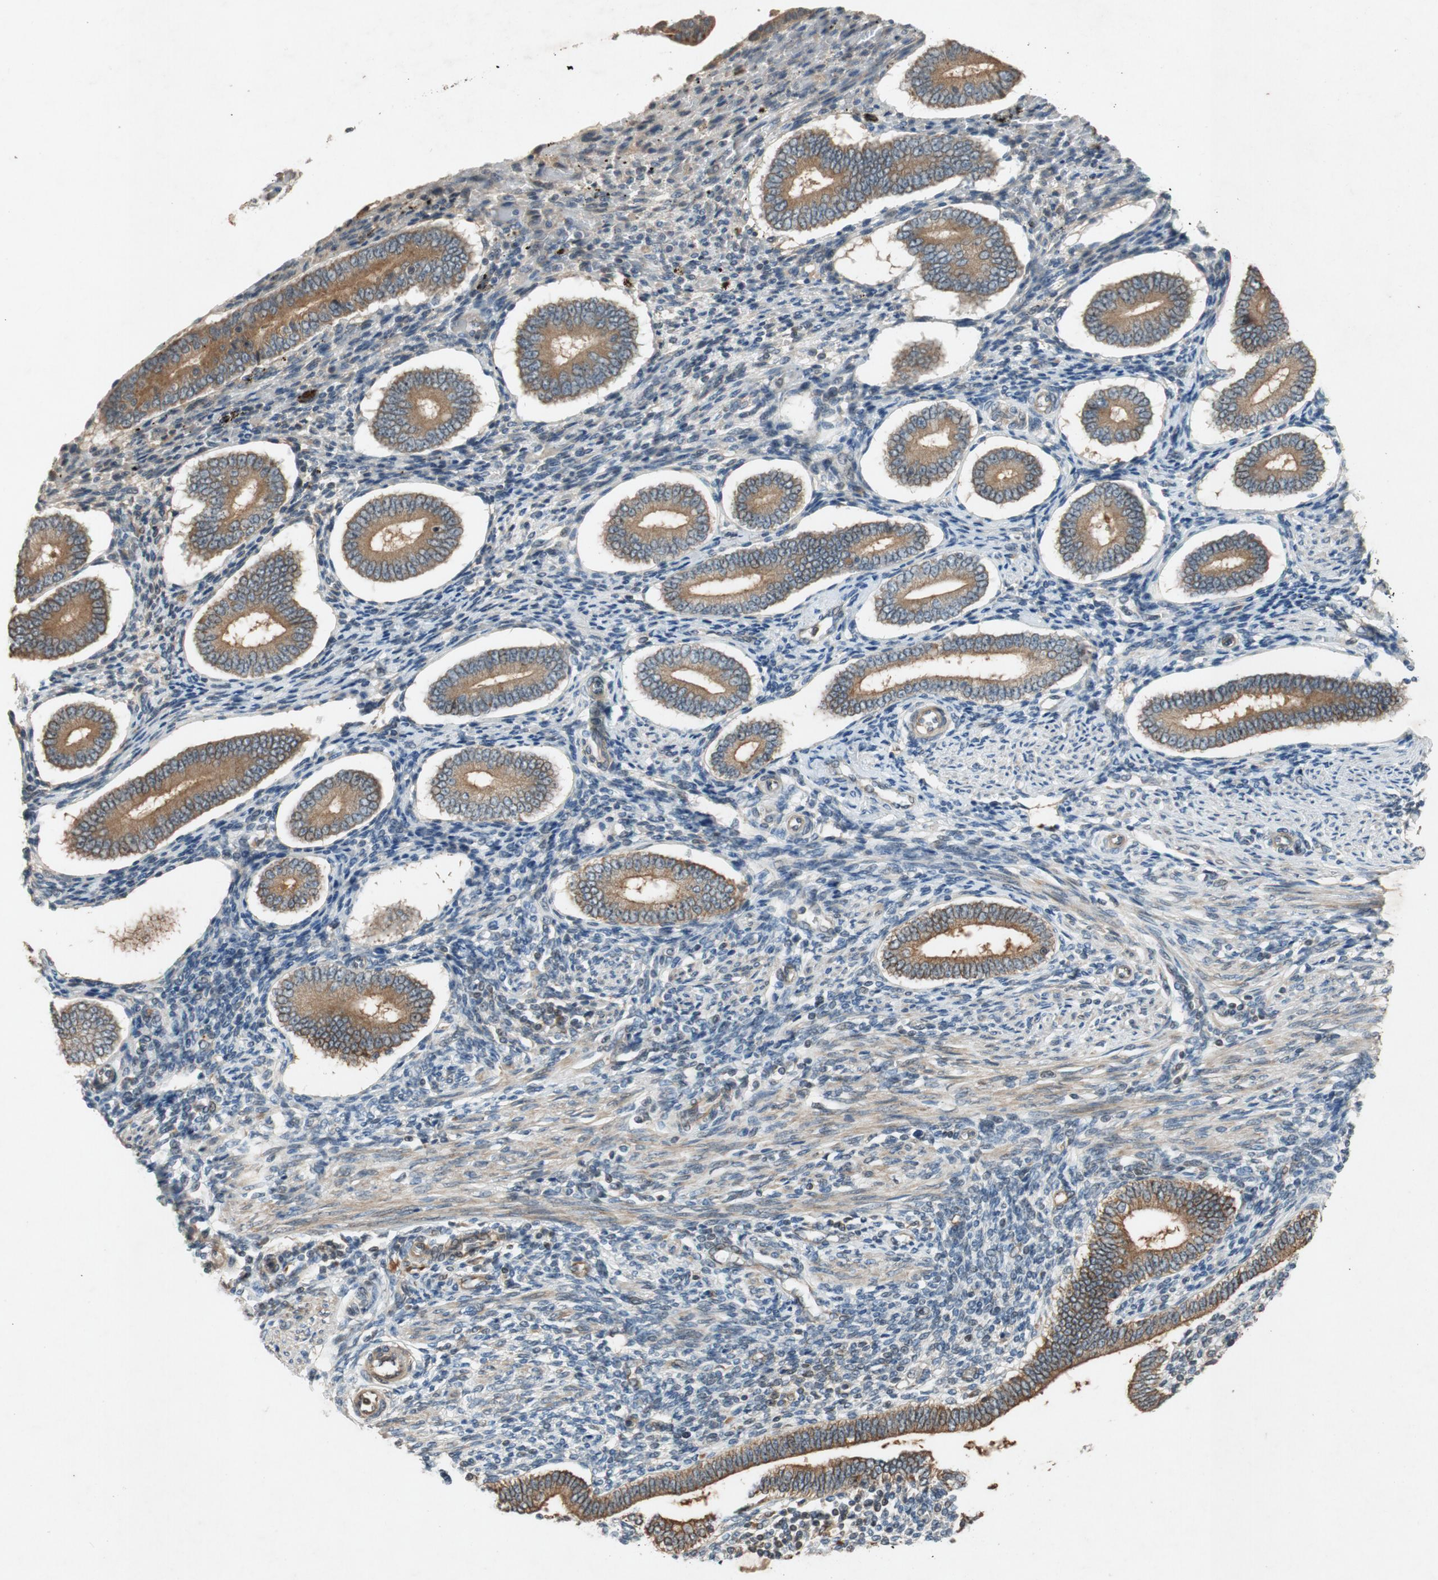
{"staining": {"intensity": "negative", "quantity": "none", "location": "none"}, "tissue": "endometrium", "cell_type": "Cells in endometrial stroma", "image_type": "normal", "snomed": [{"axis": "morphology", "description": "Normal tissue, NOS"}, {"axis": "topography", "description": "Endometrium"}], "caption": "Endometrium stained for a protein using immunohistochemistry reveals no expression cells in endometrial stroma.", "gene": "ATP2C1", "patient": {"sex": "female", "age": 42}}